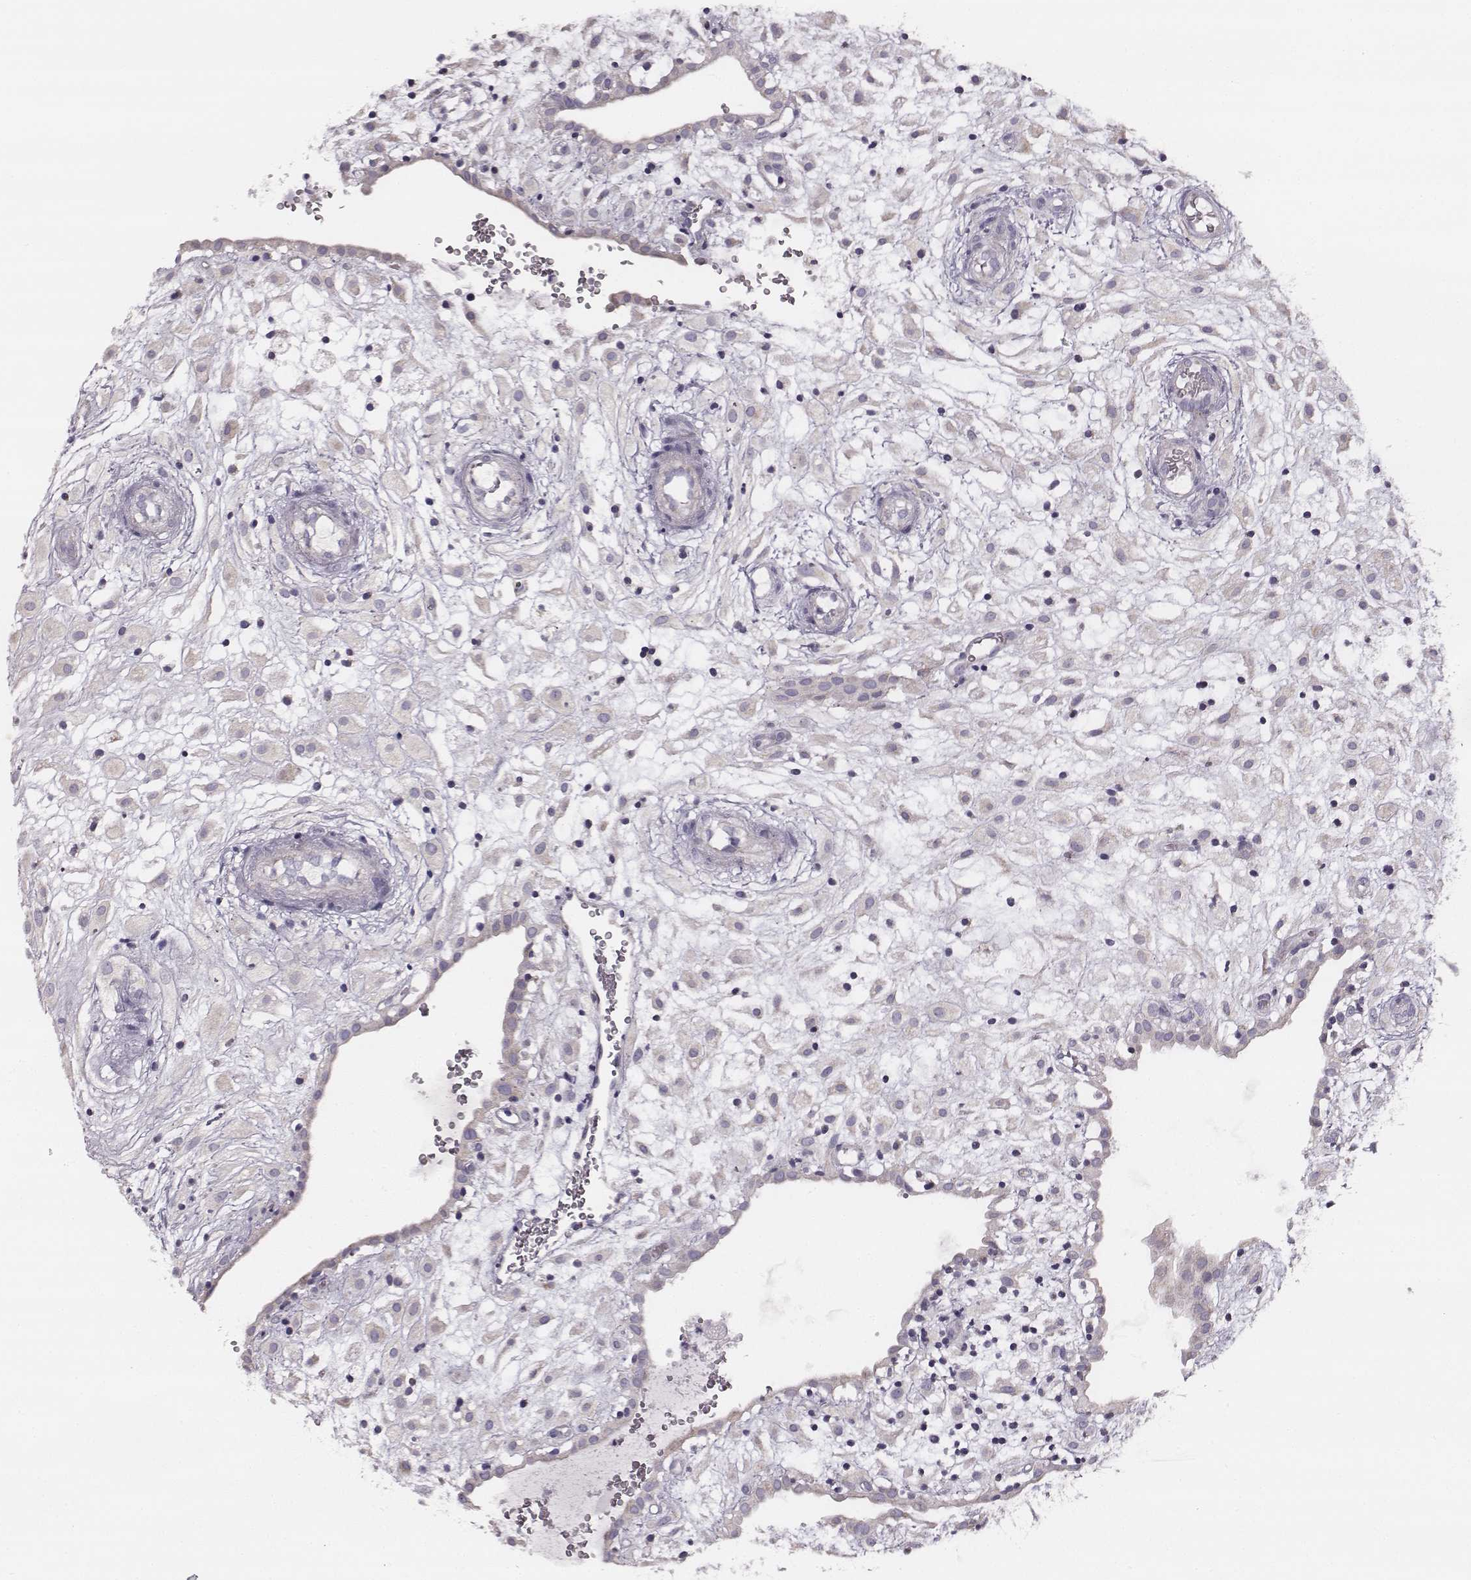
{"staining": {"intensity": "negative", "quantity": "none", "location": "none"}, "tissue": "placenta", "cell_type": "Decidual cells", "image_type": "normal", "snomed": [{"axis": "morphology", "description": "Normal tissue, NOS"}, {"axis": "topography", "description": "Placenta"}], "caption": "Image shows no protein positivity in decidual cells of normal placenta.", "gene": "UBL4B", "patient": {"sex": "female", "age": 24}}